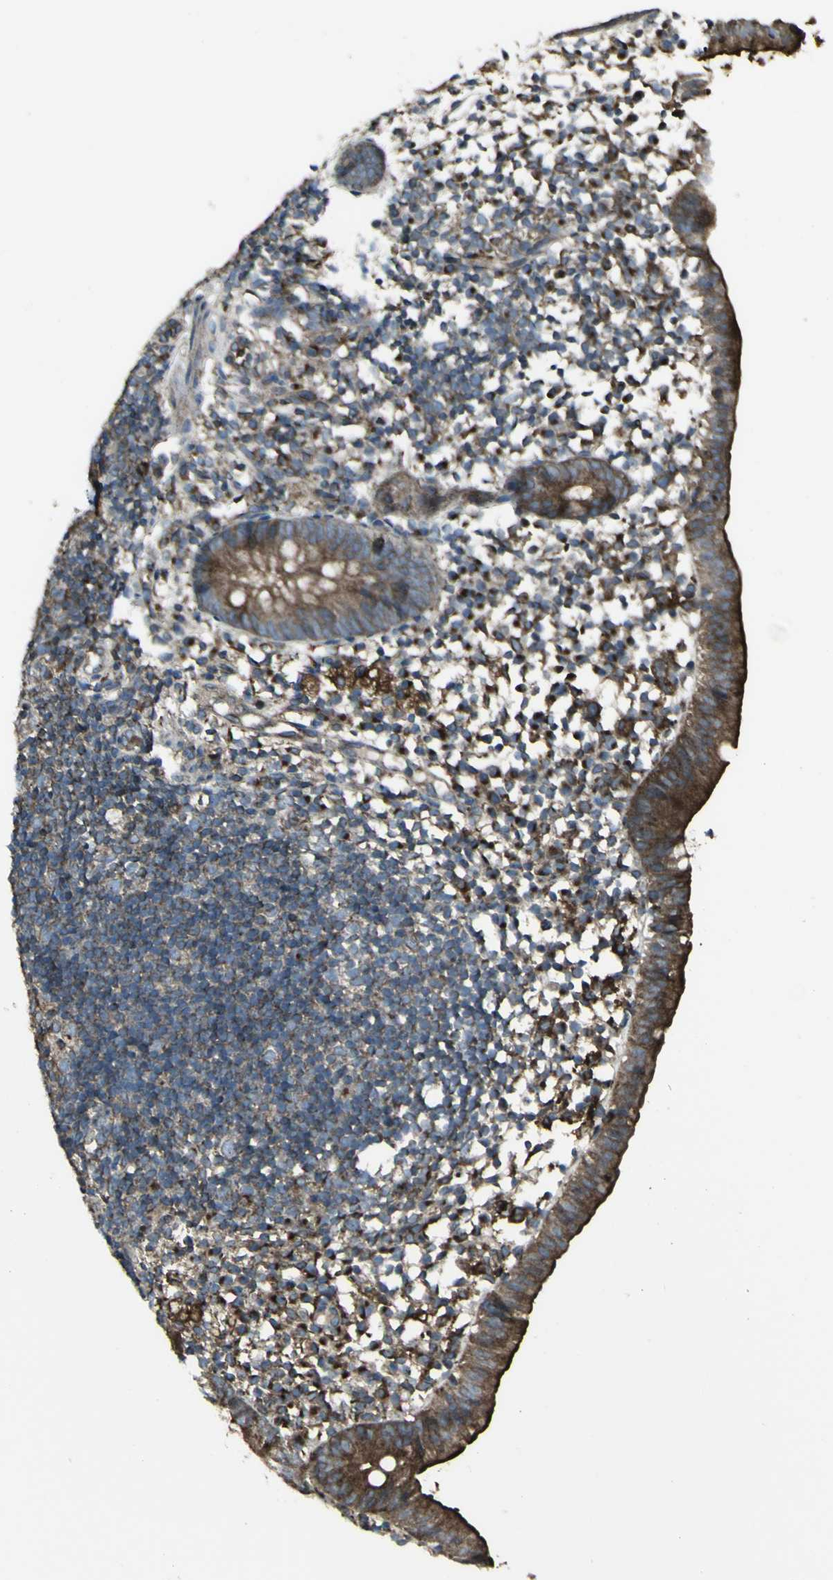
{"staining": {"intensity": "strong", "quantity": ">75%", "location": "cytoplasmic/membranous"}, "tissue": "appendix", "cell_type": "Glandular cells", "image_type": "normal", "snomed": [{"axis": "morphology", "description": "Normal tissue, NOS"}, {"axis": "topography", "description": "Appendix"}], "caption": "Immunohistochemical staining of benign appendix demonstrates strong cytoplasmic/membranous protein positivity in about >75% of glandular cells.", "gene": "NAPA", "patient": {"sex": "female", "age": 20}}